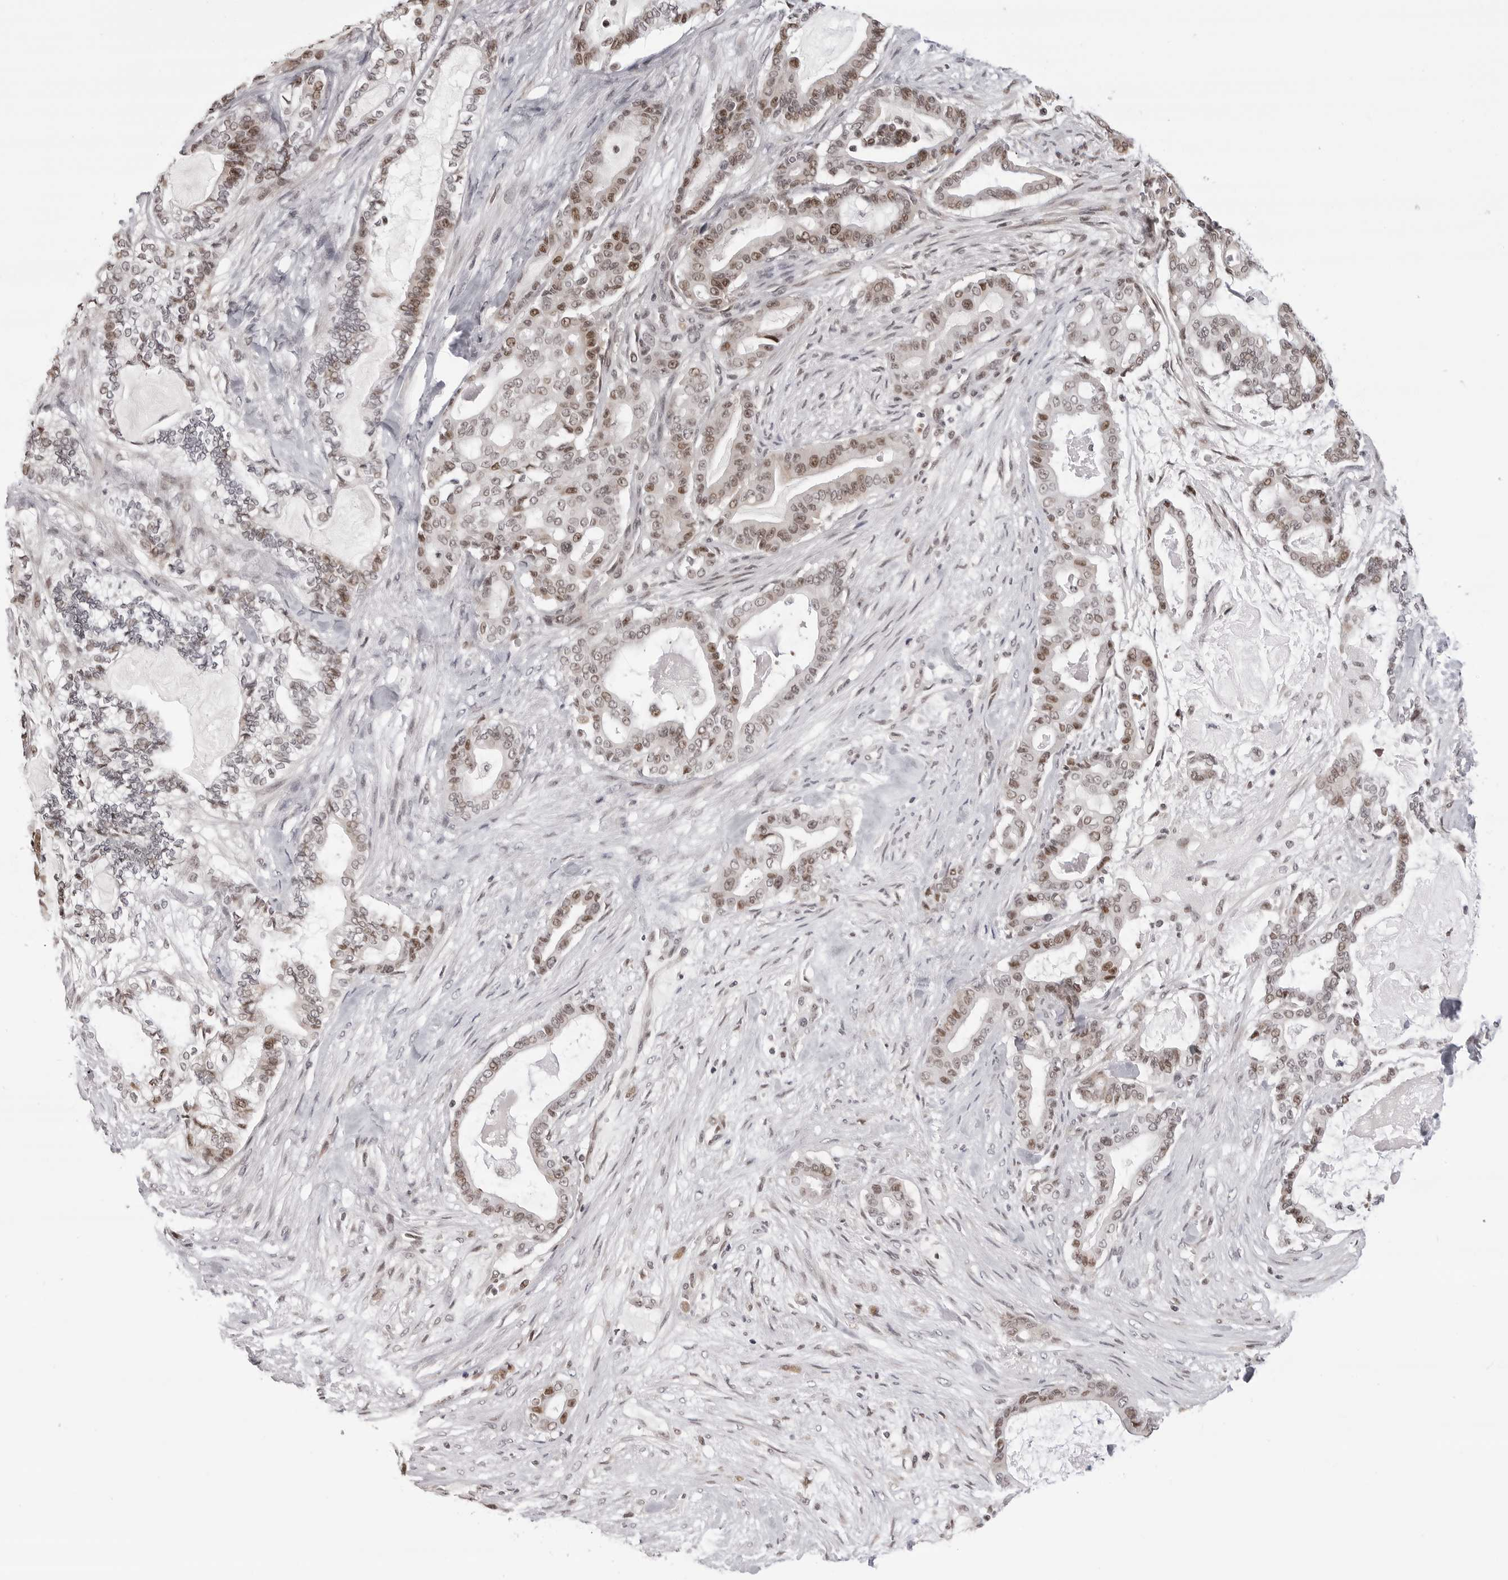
{"staining": {"intensity": "weak", "quantity": ">75%", "location": "nuclear"}, "tissue": "pancreatic cancer", "cell_type": "Tumor cells", "image_type": "cancer", "snomed": [{"axis": "morphology", "description": "Adenocarcinoma, NOS"}, {"axis": "topography", "description": "Pancreas"}], "caption": "Immunohistochemistry of human pancreatic cancer (adenocarcinoma) shows low levels of weak nuclear expression in approximately >75% of tumor cells.", "gene": "PHF3", "patient": {"sex": "male", "age": 63}}